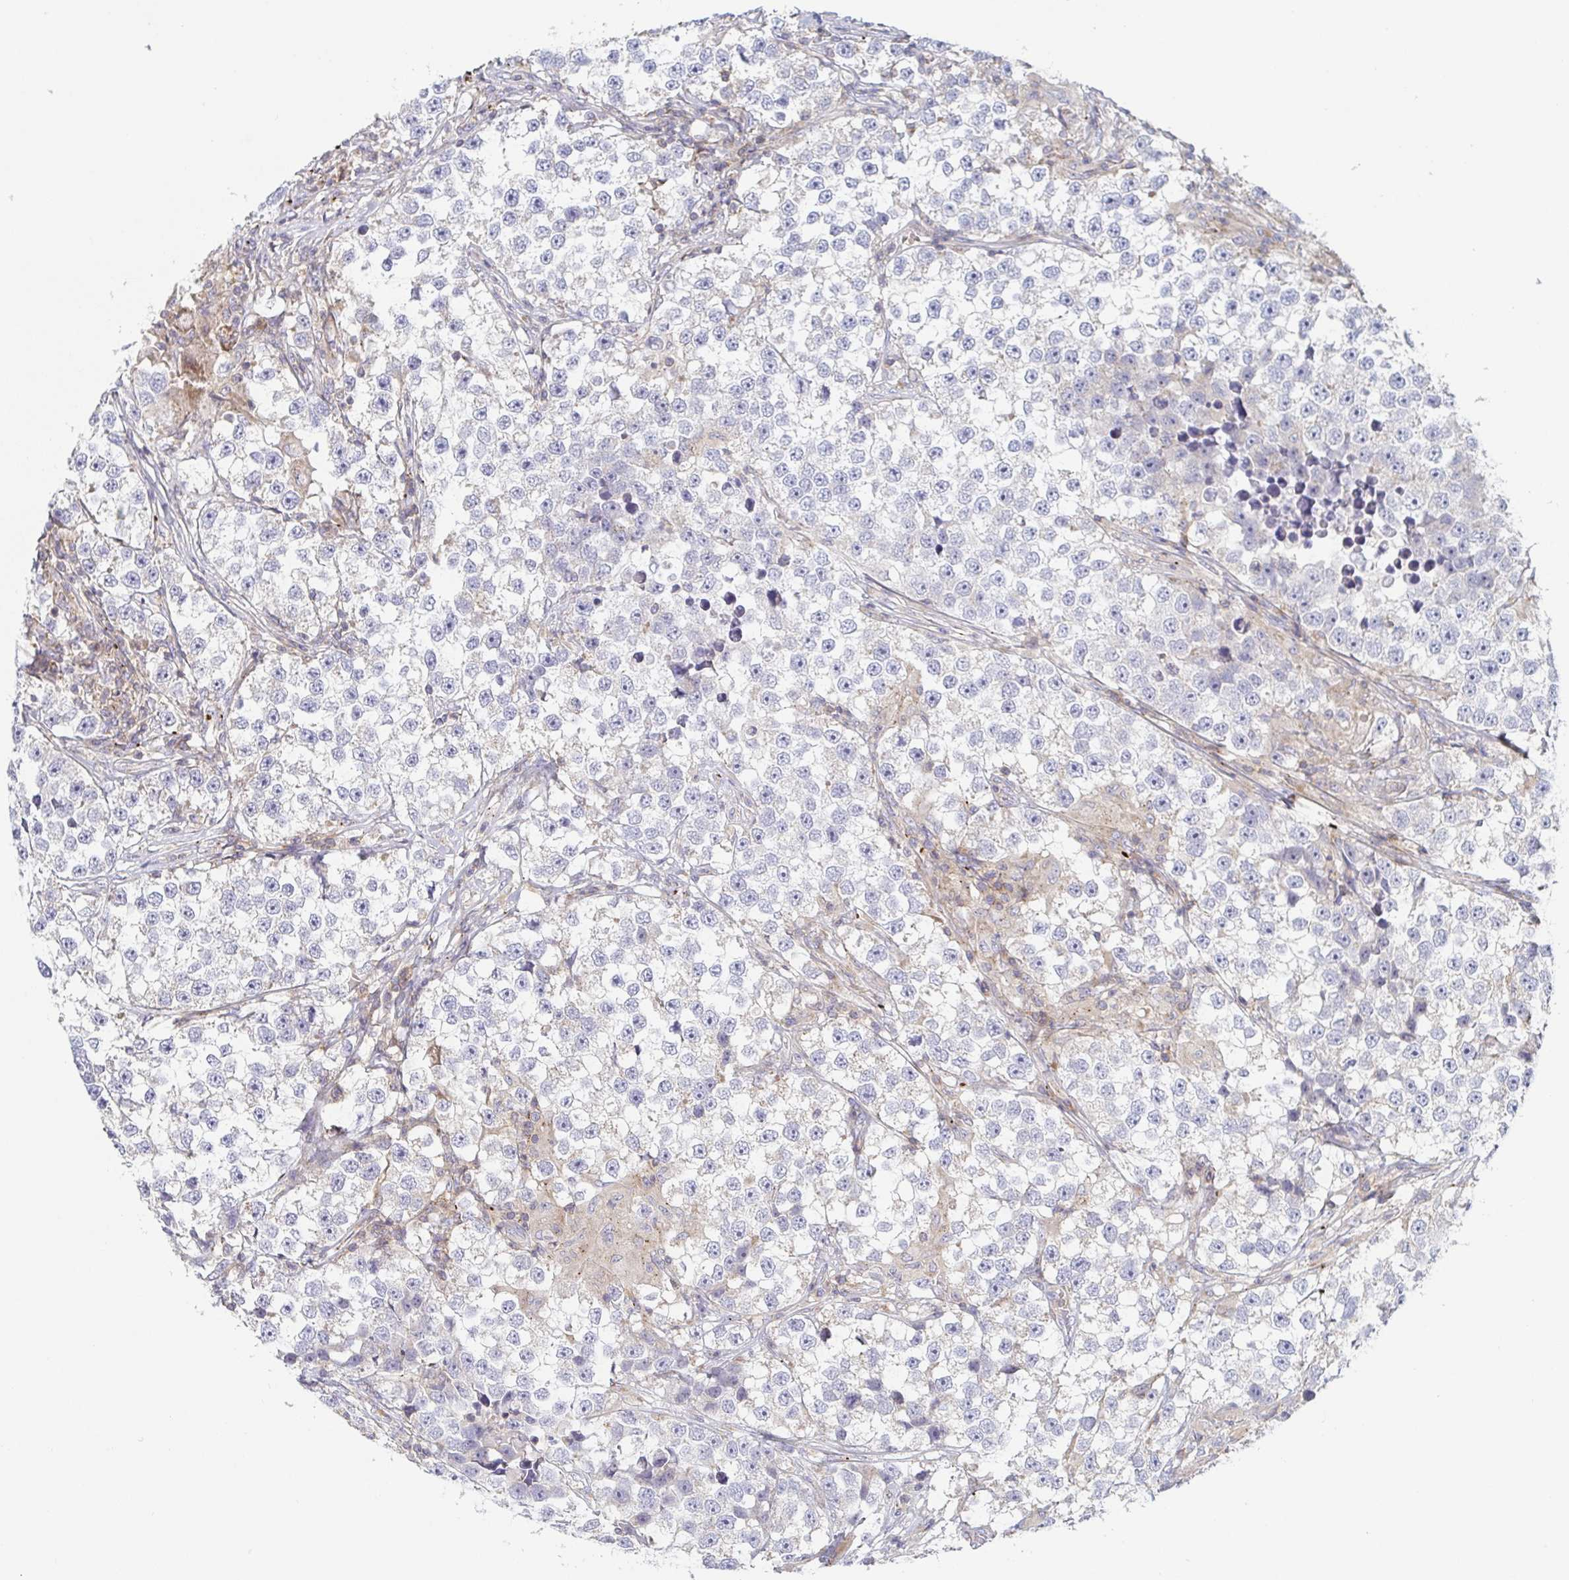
{"staining": {"intensity": "negative", "quantity": "none", "location": "none"}, "tissue": "testis cancer", "cell_type": "Tumor cells", "image_type": "cancer", "snomed": [{"axis": "morphology", "description": "Seminoma, NOS"}, {"axis": "topography", "description": "Testis"}], "caption": "Tumor cells are negative for brown protein staining in seminoma (testis).", "gene": "TUFT1", "patient": {"sex": "male", "age": 46}}